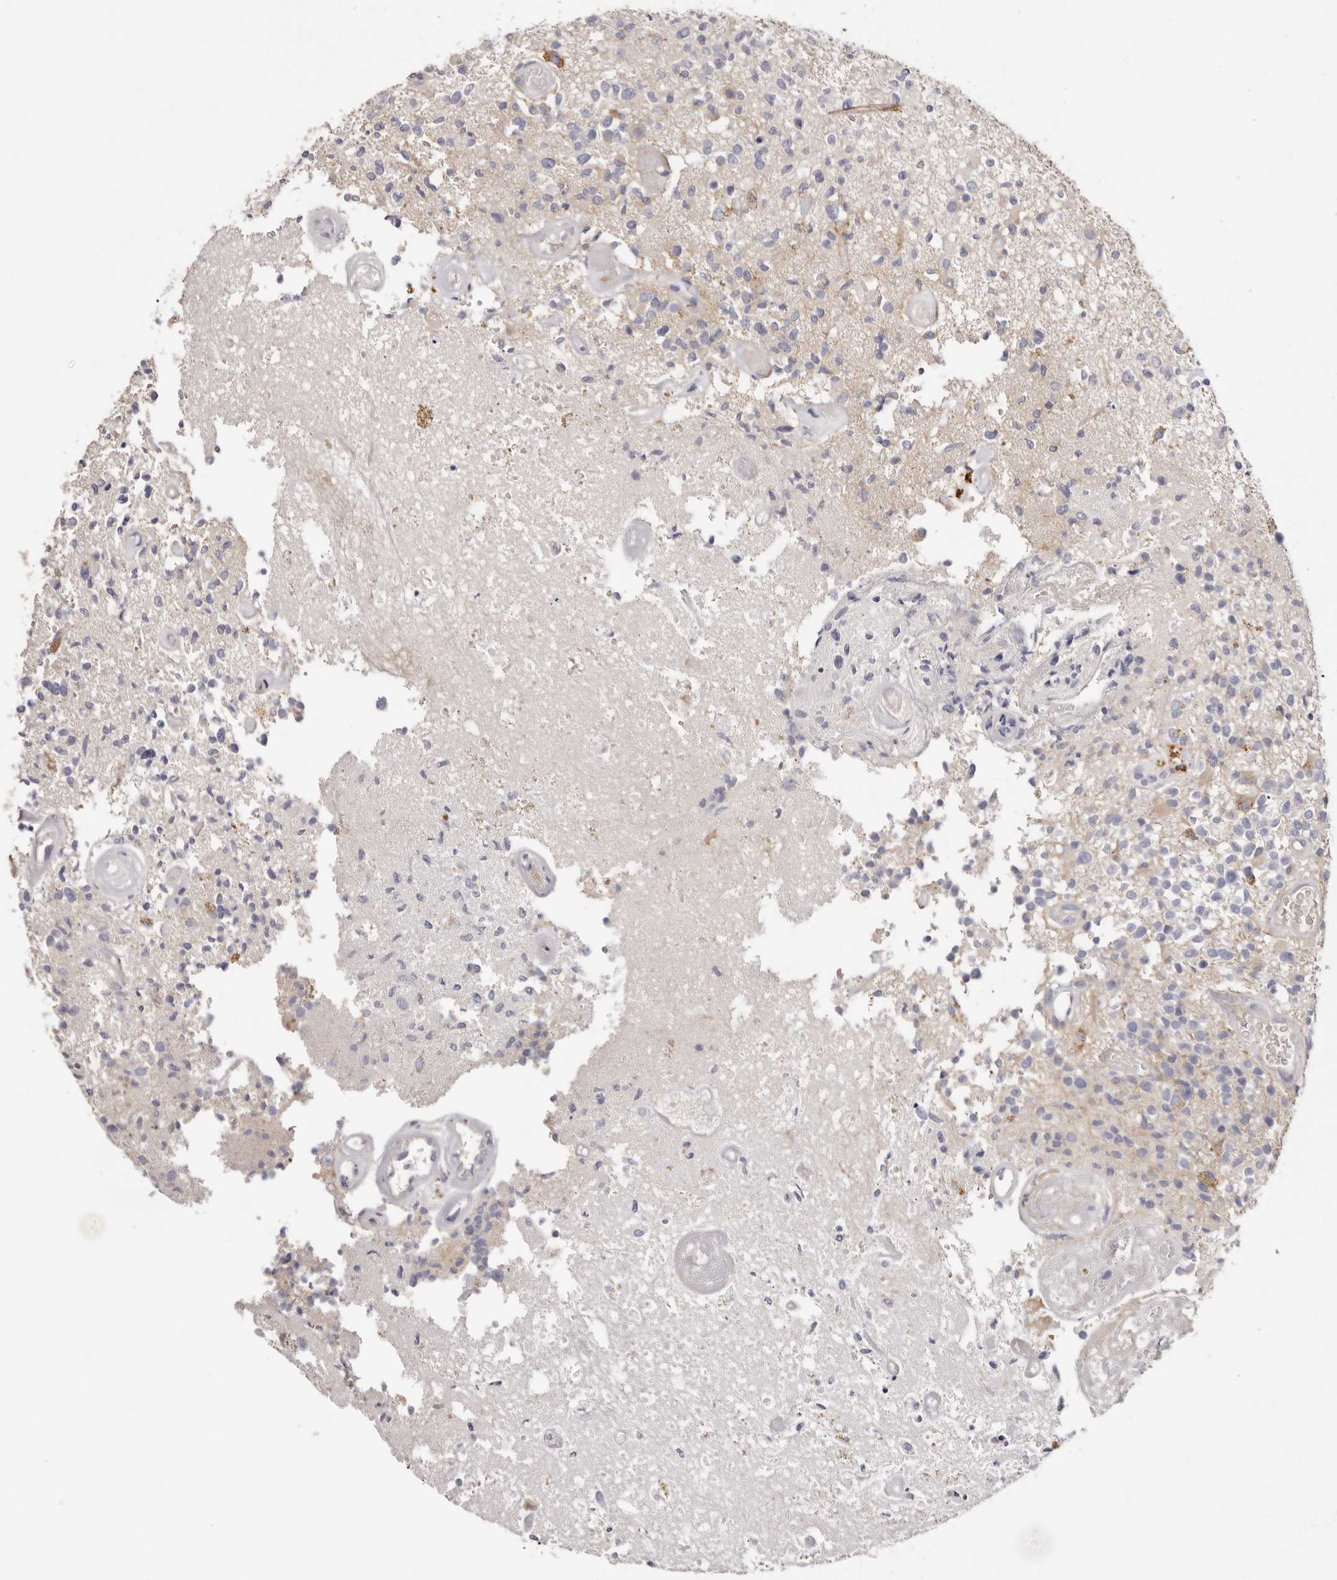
{"staining": {"intensity": "negative", "quantity": "none", "location": "none"}, "tissue": "glioma", "cell_type": "Tumor cells", "image_type": "cancer", "snomed": [{"axis": "morphology", "description": "Glioma, malignant, High grade"}, {"axis": "morphology", "description": "Glioblastoma, NOS"}, {"axis": "topography", "description": "Brain"}], "caption": "There is no significant expression in tumor cells of malignant glioma (high-grade). Brightfield microscopy of immunohistochemistry (IHC) stained with DAB (brown) and hematoxylin (blue), captured at high magnification.", "gene": "STK16", "patient": {"sex": "male", "age": 60}}